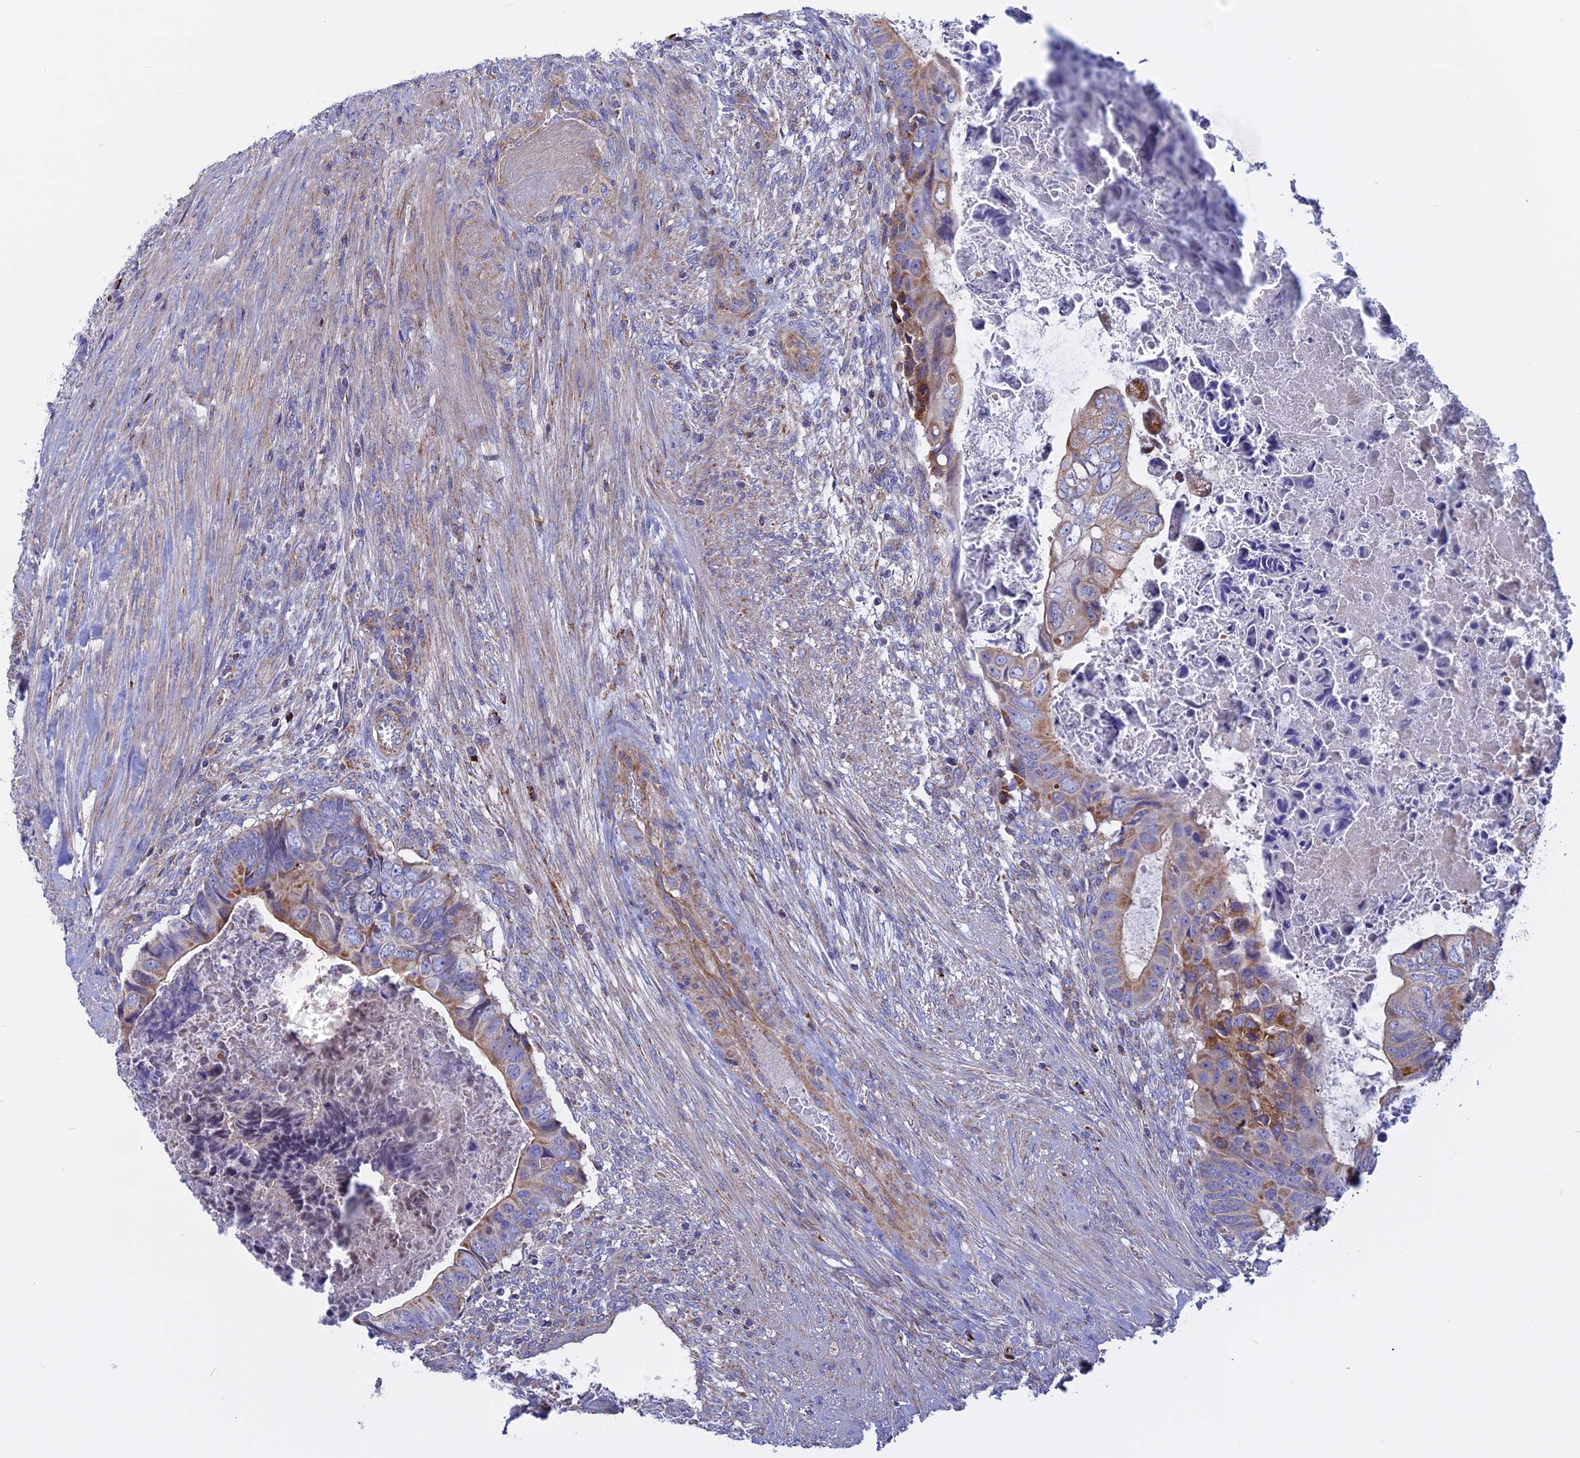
{"staining": {"intensity": "moderate", "quantity": "25%-75%", "location": "cytoplasmic/membranous"}, "tissue": "colorectal cancer", "cell_type": "Tumor cells", "image_type": "cancer", "snomed": [{"axis": "morphology", "description": "Adenocarcinoma, NOS"}, {"axis": "topography", "description": "Rectum"}], "caption": "Protein analysis of colorectal cancer tissue displays moderate cytoplasmic/membranous staining in approximately 25%-75% of tumor cells.", "gene": "GCDH", "patient": {"sex": "female", "age": 78}}